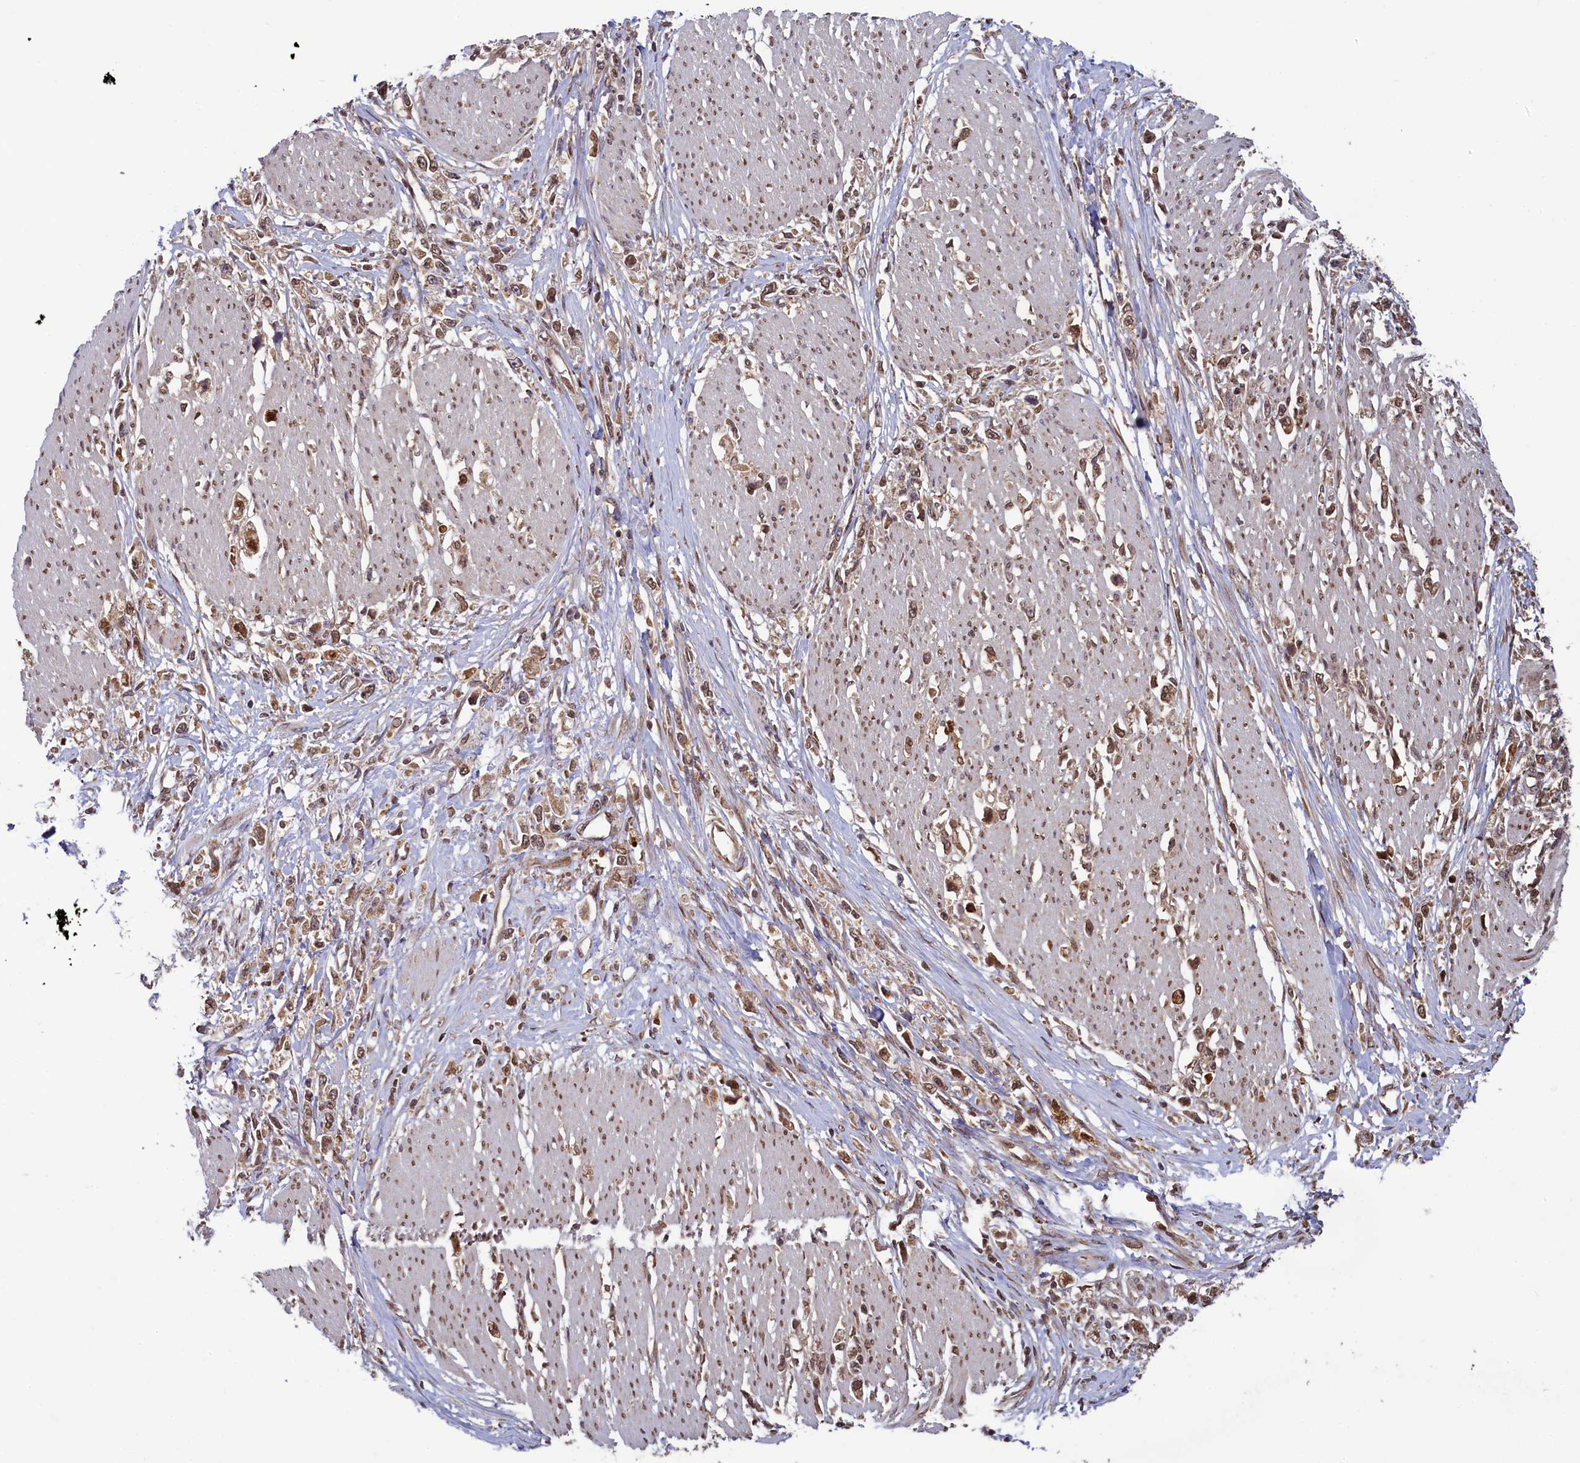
{"staining": {"intensity": "moderate", "quantity": ">75%", "location": "nuclear"}, "tissue": "stomach cancer", "cell_type": "Tumor cells", "image_type": "cancer", "snomed": [{"axis": "morphology", "description": "Adenocarcinoma, NOS"}, {"axis": "topography", "description": "Stomach"}], "caption": "Immunohistochemical staining of human stomach cancer shows moderate nuclear protein staining in about >75% of tumor cells.", "gene": "NAE1", "patient": {"sex": "female", "age": 59}}